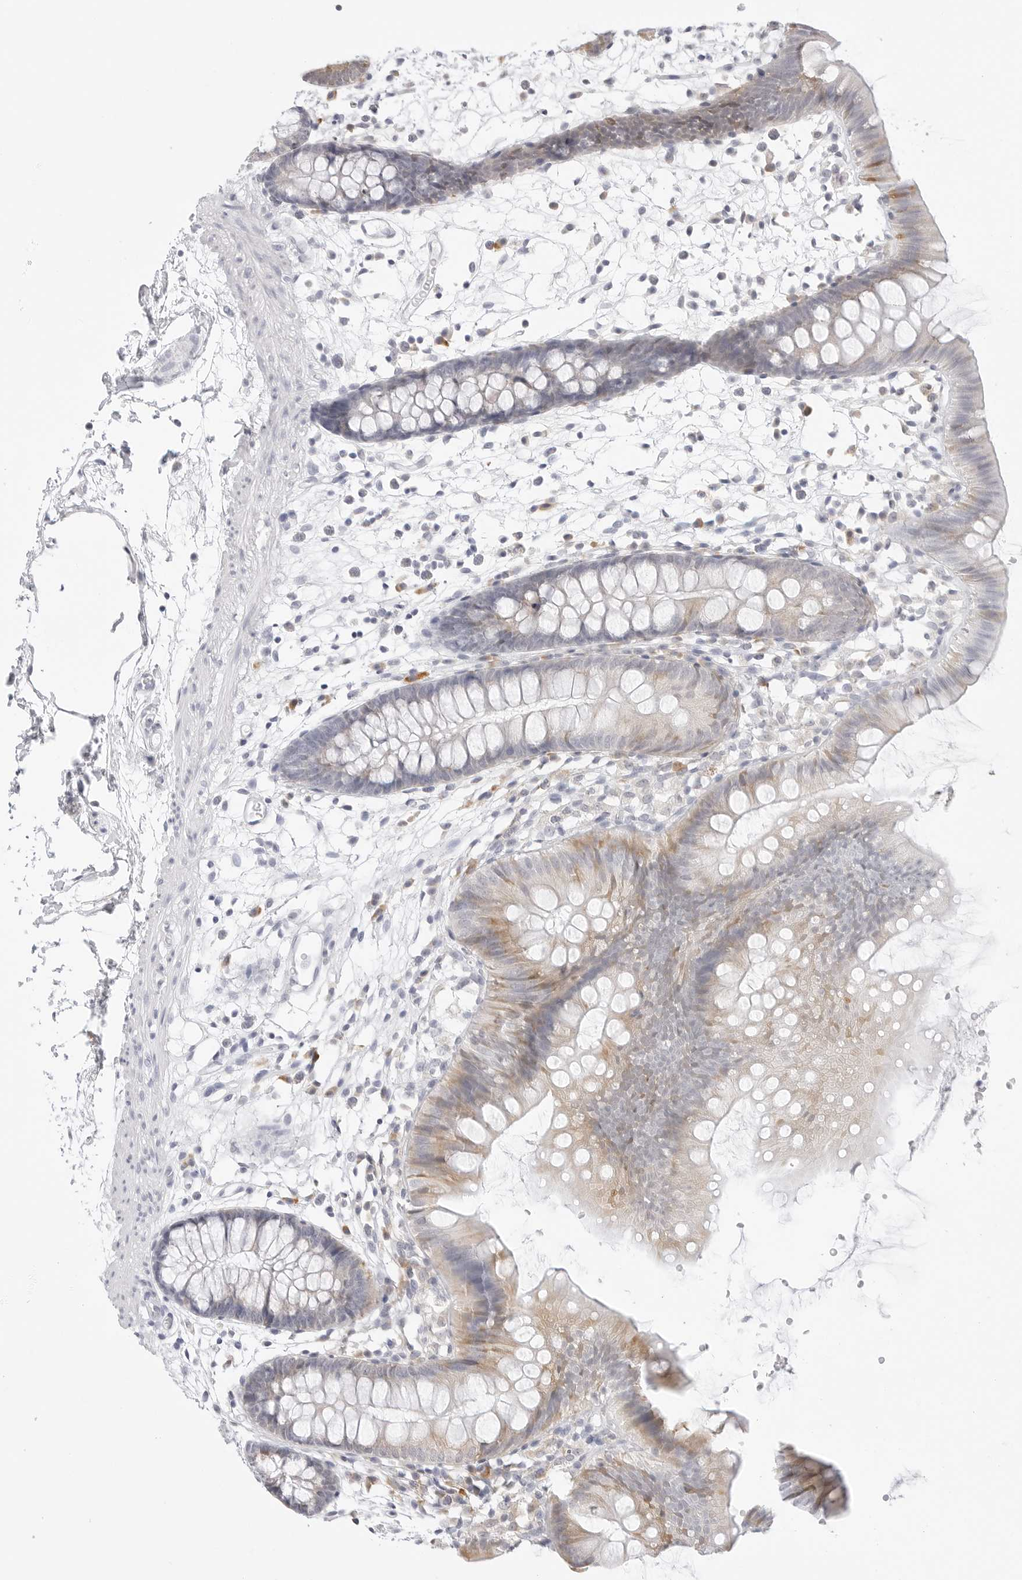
{"staining": {"intensity": "negative", "quantity": "none", "location": "none"}, "tissue": "colon", "cell_type": "Endothelial cells", "image_type": "normal", "snomed": [{"axis": "morphology", "description": "Normal tissue, NOS"}, {"axis": "topography", "description": "Colon"}], "caption": "Endothelial cells show no significant protein expression in benign colon. (DAB immunohistochemistry, high magnification).", "gene": "THEM4", "patient": {"sex": "male", "age": 56}}